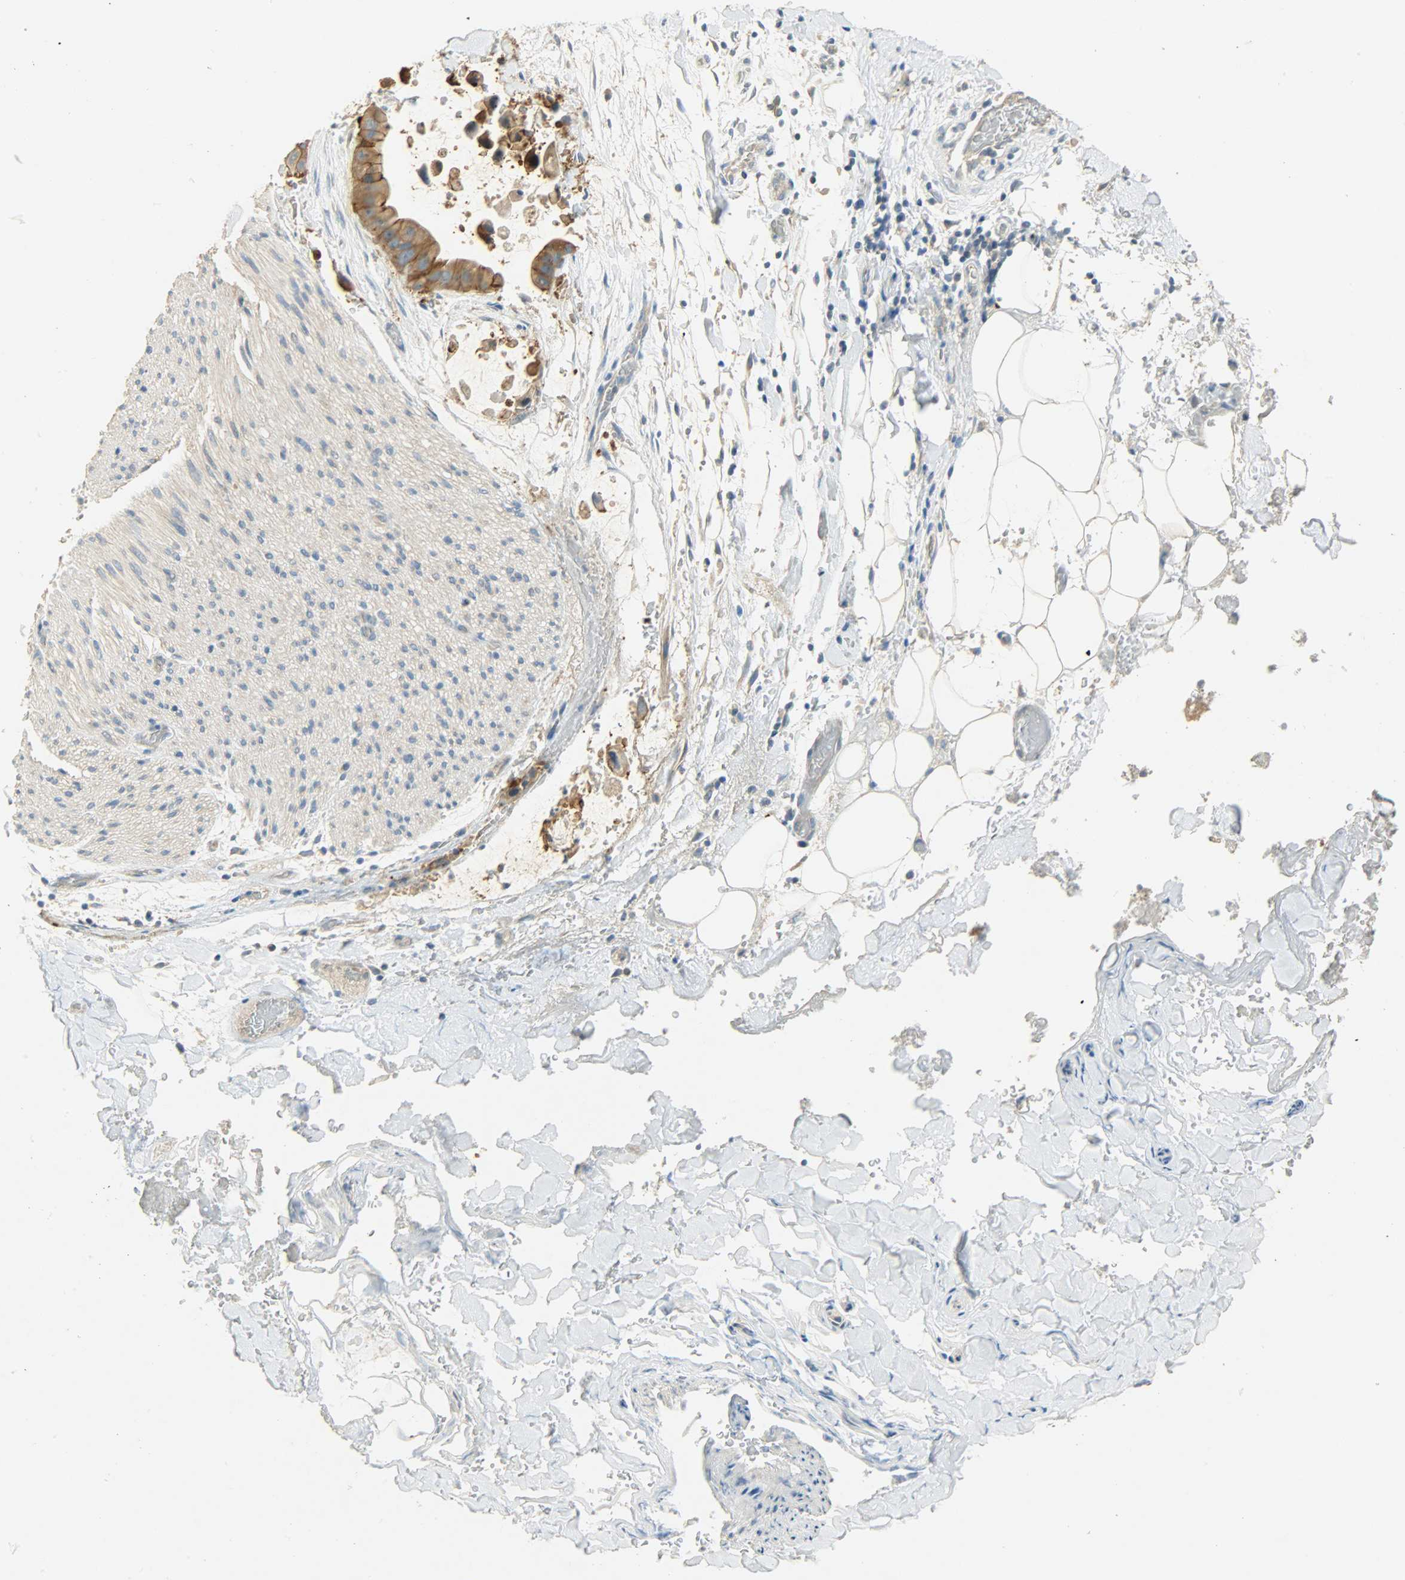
{"staining": {"intensity": "weak", "quantity": ">75%", "location": "cytoplasmic/membranous"}, "tissue": "adipose tissue", "cell_type": "Adipocytes", "image_type": "normal", "snomed": [{"axis": "morphology", "description": "Normal tissue, NOS"}, {"axis": "morphology", "description": "Cholangiocarcinoma"}, {"axis": "topography", "description": "Liver"}, {"axis": "topography", "description": "Peripheral nerve tissue"}], "caption": "The photomicrograph demonstrates a brown stain indicating the presence of a protein in the cytoplasmic/membranous of adipocytes in adipose tissue. (Stains: DAB in brown, nuclei in blue, Microscopy: brightfield microscopy at high magnification).", "gene": "DSG2", "patient": {"sex": "male", "age": 50}}